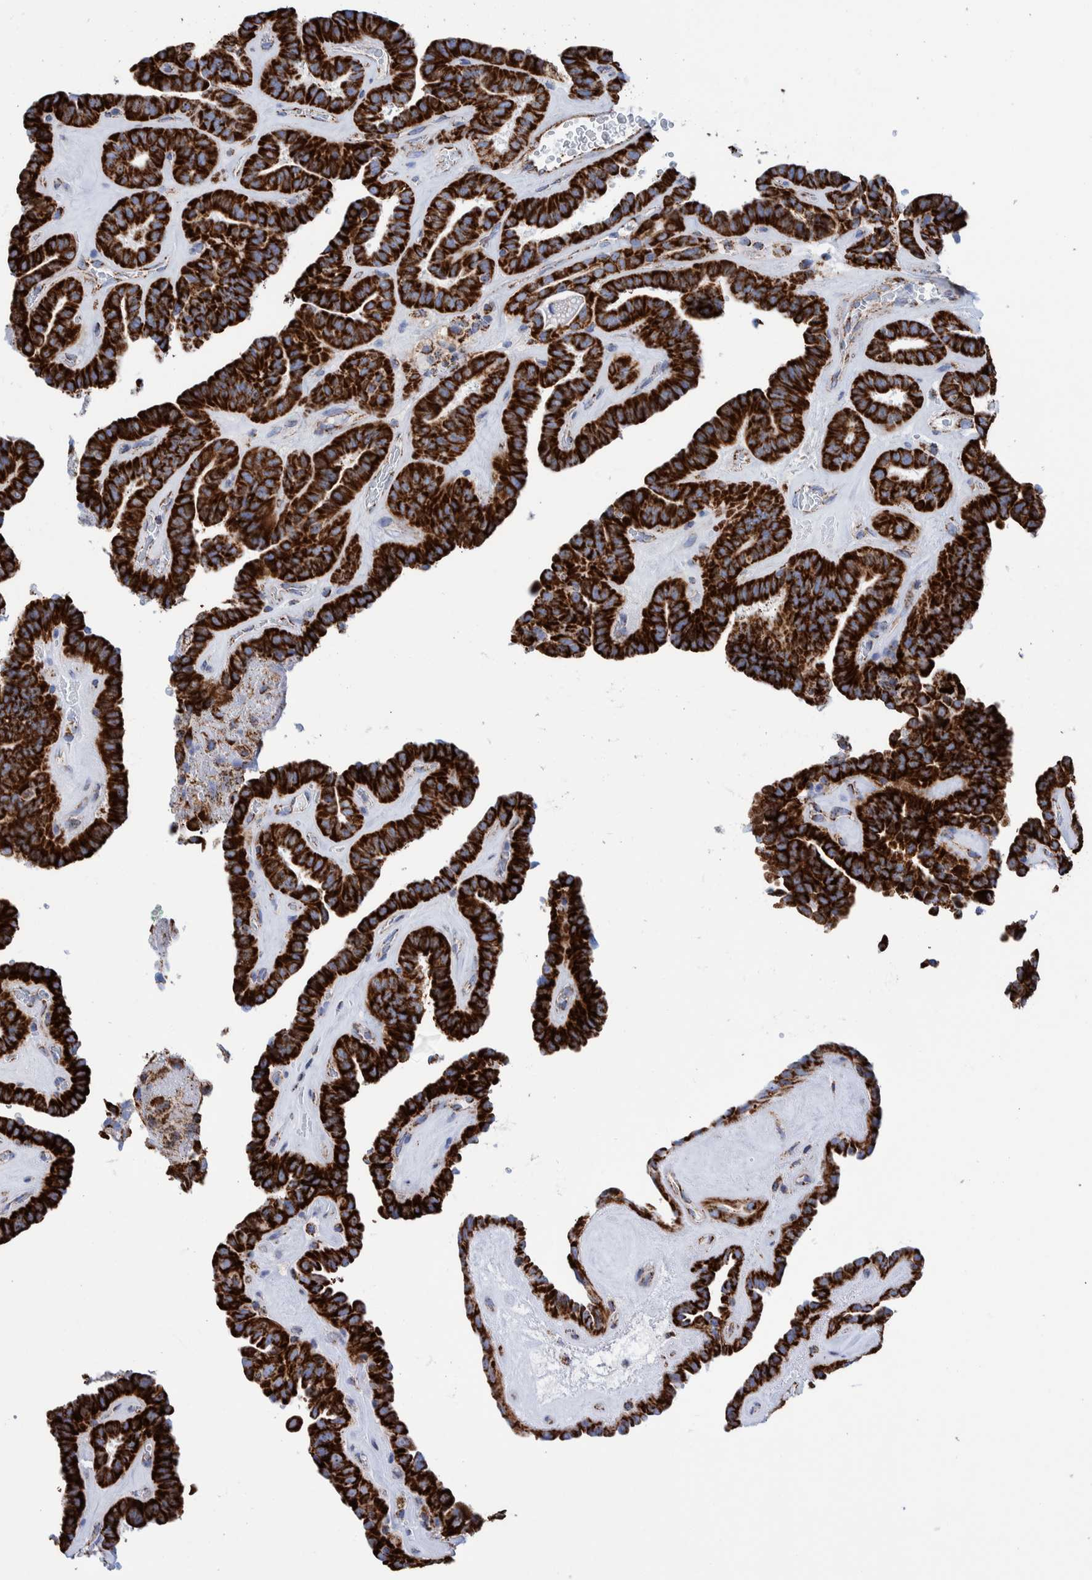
{"staining": {"intensity": "strong", "quantity": ">75%", "location": "cytoplasmic/membranous"}, "tissue": "thyroid cancer", "cell_type": "Tumor cells", "image_type": "cancer", "snomed": [{"axis": "morphology", "description": "Papillary adenocarcinoma, NOS"}, {"axis": "topography", "description": "Thyroid gland"}], "caption": "Thyroid papillary adenocarcinoma stained with immunohistochemistry exhibits strong cytoplasmic/membranous staining in about >75% of tumor cells.", "gene": "DECR1", "patient": {"sex": "male", "age": 77}}